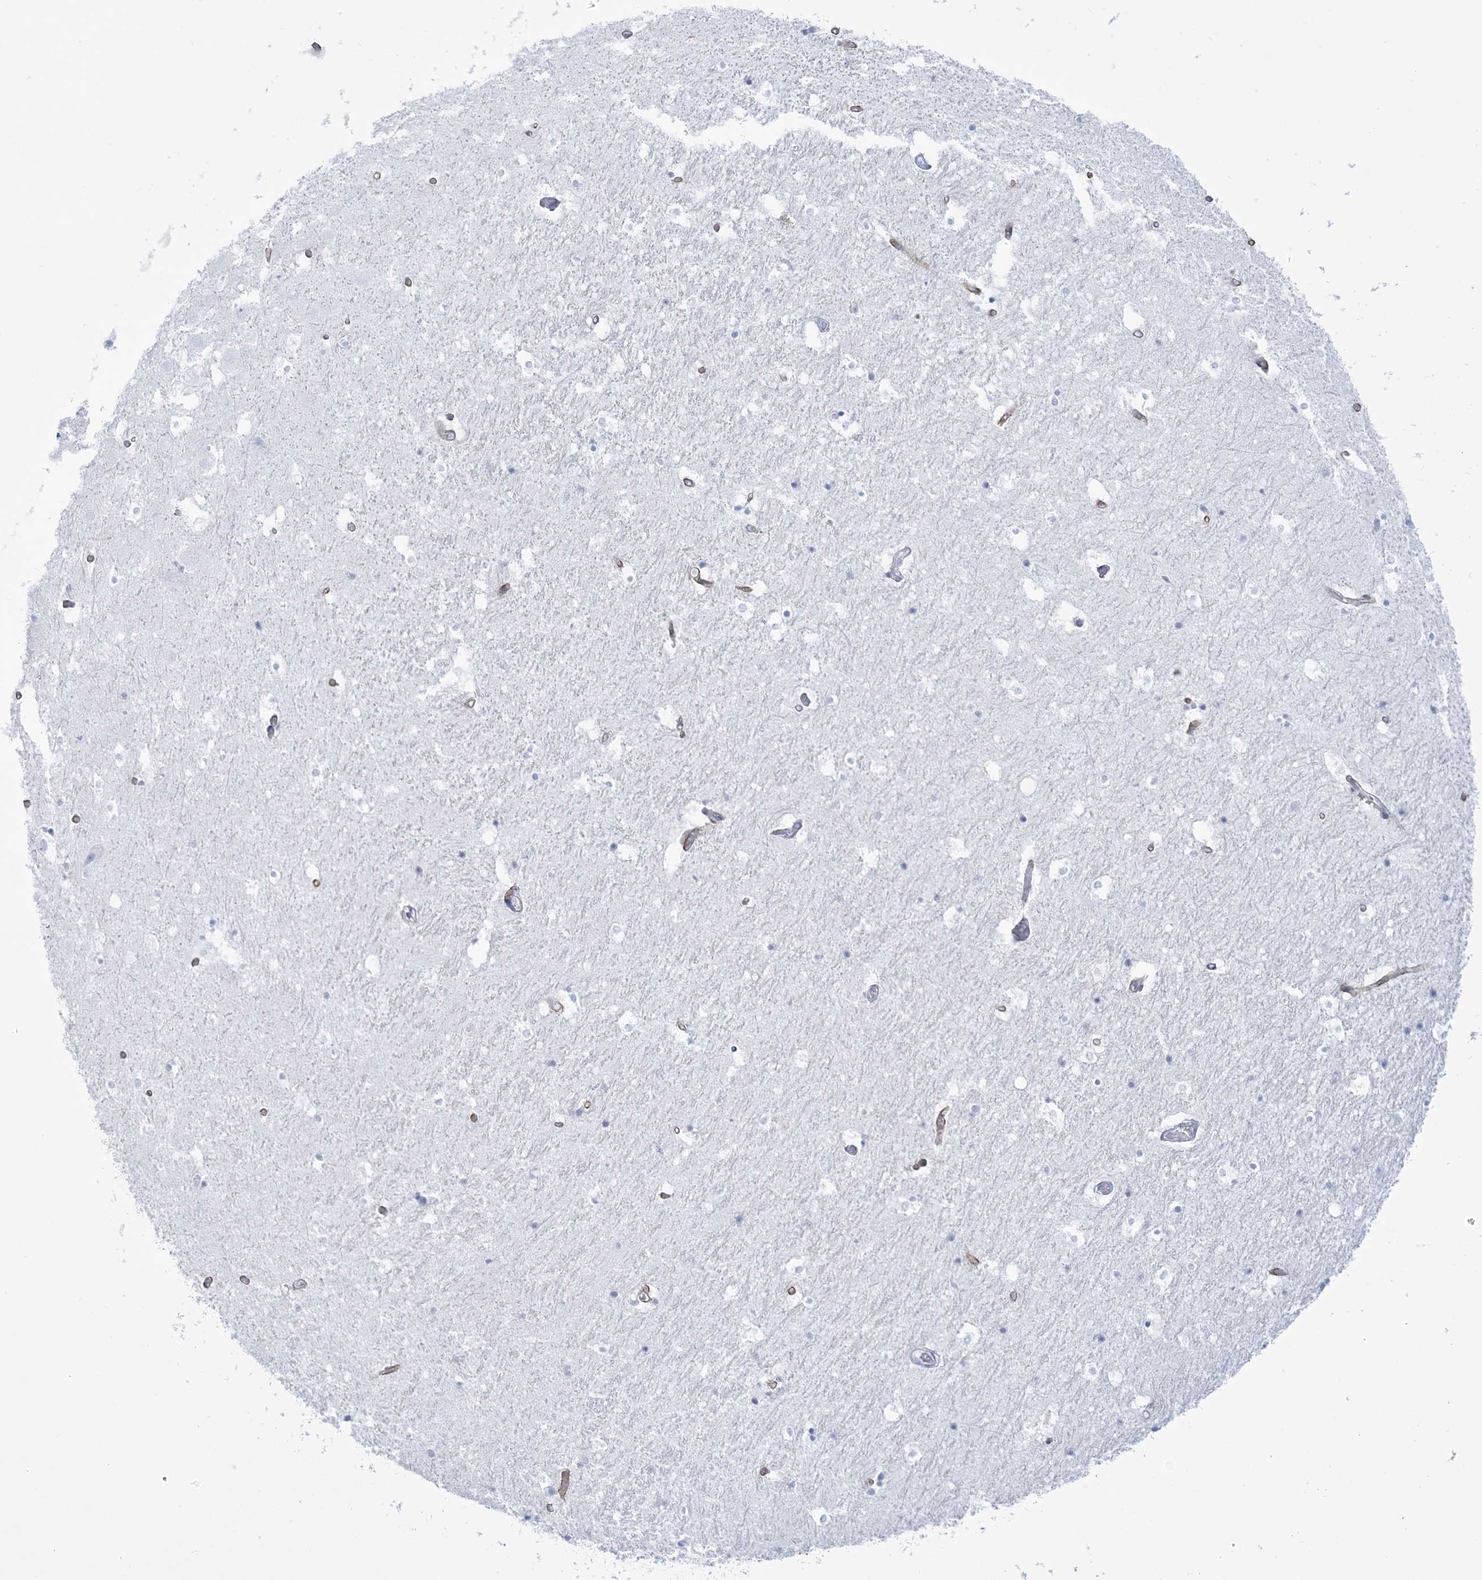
{"staining": {"intensity": "negative", "quantity": "none", "location": "none"}, "tissue": "hippocampus", "cell_type": "Glial cells", "image_type": "normal", "snomed": [{"axis": "morphology", "description": "Normal tissue, NOS"}, {"axis": "topography", "description": "Hippocampus"}], "caption": "This is an immunohistochemistry (IHC) image of normal human hippocampus. There is no positivity in glial cells.", "gene": "ADGB", "patient": {"sex": "female", "age": 52}}